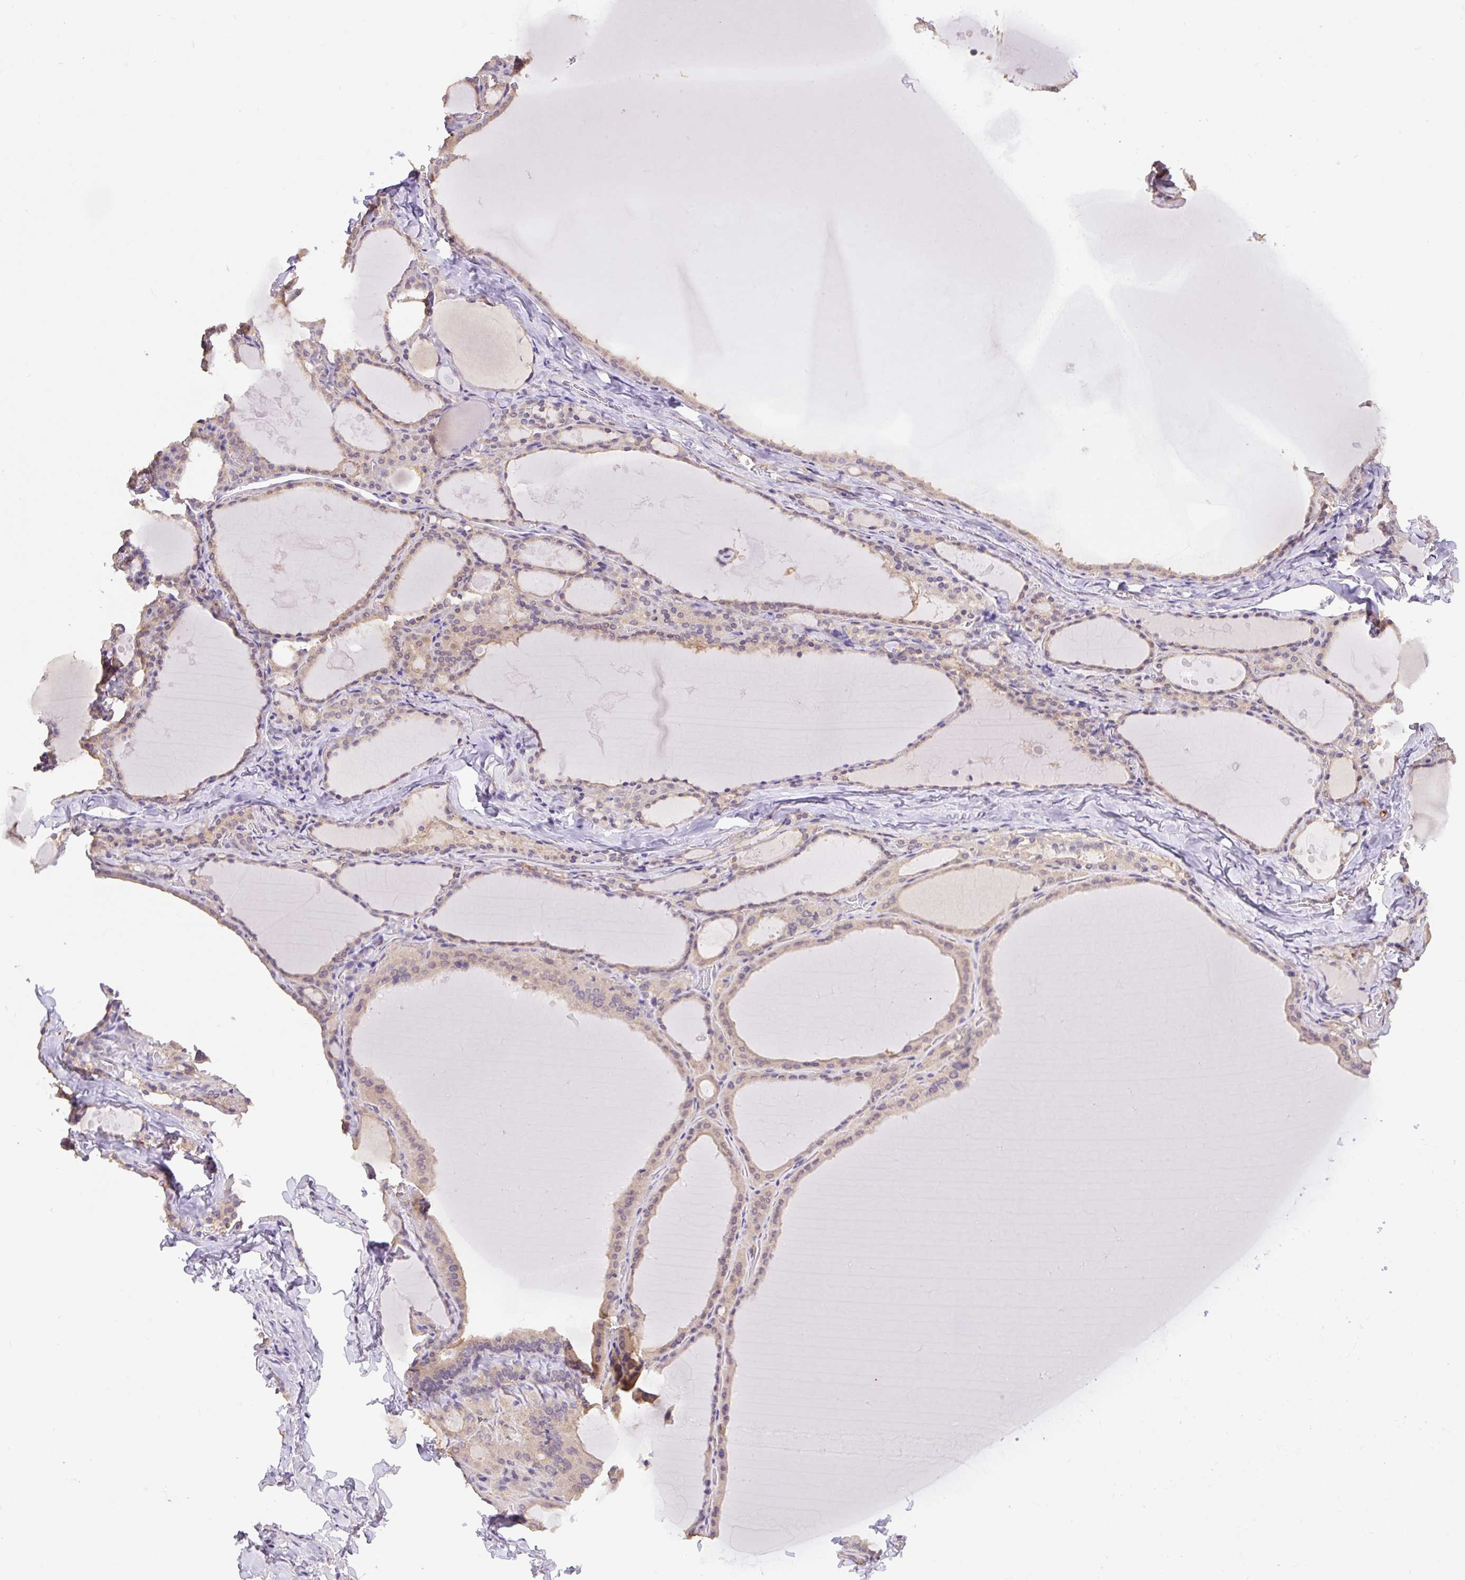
{"staining": {"intensity": "weak", "quantity": "25%-75%", "location": "cytoplasmic/membranous"}, "tissue": "thyroid gland", "cell_type": "Glandular cells", "image_type": "normal", "snomed": [{"axis": "morphology", "description": "Normal tissue, NOS"}, {"axis": "topography", "description": "Thyroid gland"}], "caption": "Weak cytoplasmic/membranous protein positivity is appreciated in about 25%-75% of glandular cells in thyroid gland. The protein of interest is stained brown, and the nuclei are stained in blue (DAB (3,3'-diaminobenzidine) IHC with brightfield microscopy, high magnification).", "gene": "COX8A", "patient": {"sex": "male", "age": 56}}